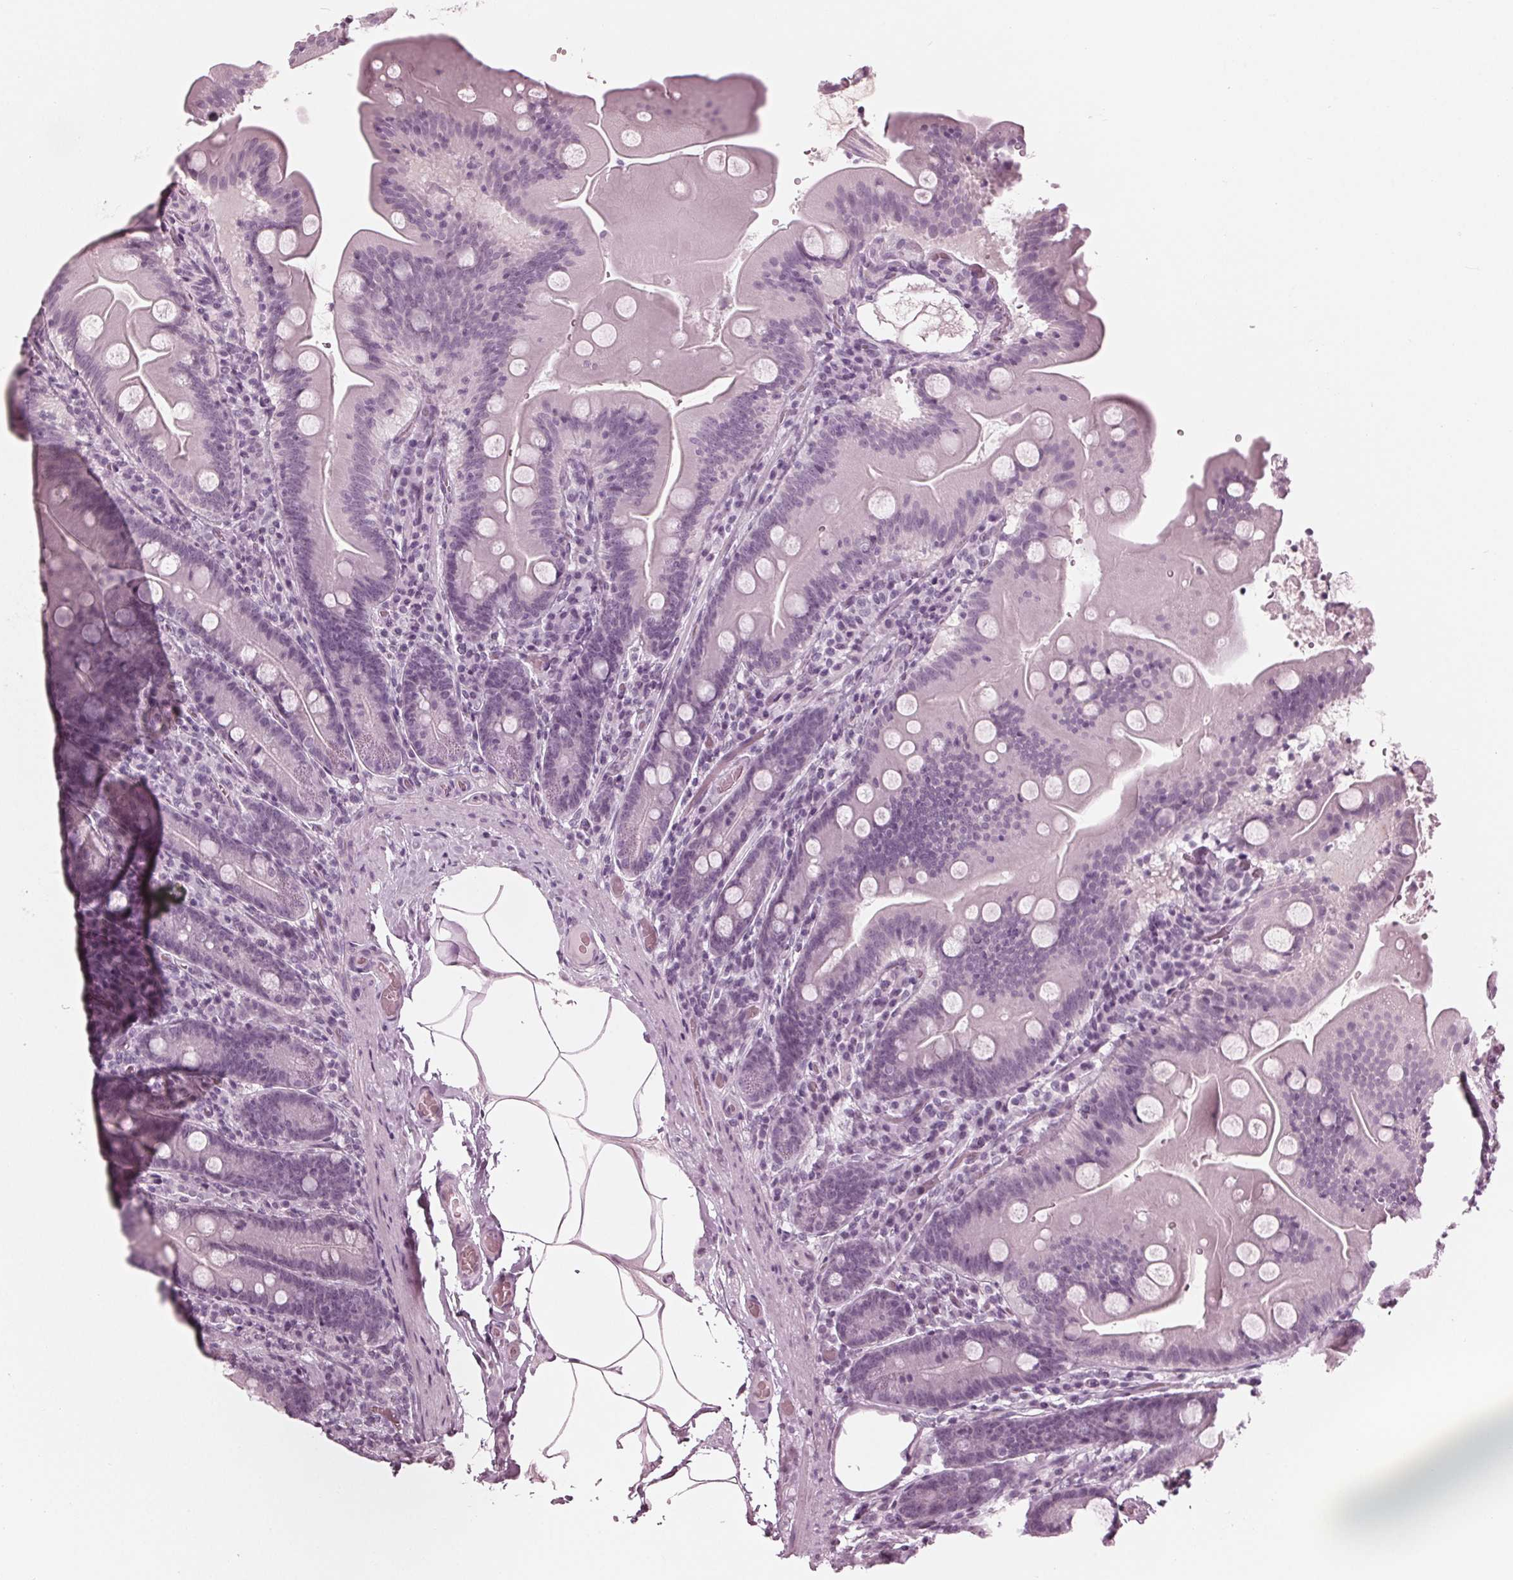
{"staining": {"intensity": "negative", "quantity": "none", "location": "none"}, "tissue": "small intestine", "cell_type": "Glandular cells", "image_type": "normal", "snomed": [{"axis": "morphology", "description": "Normal tissue, NOS"}, {"axis": "topography", "description": "Small intestine"}], "caption": "Immunohistochemistry of unremarkable human small intestine shows no staining in glandular cells. The staining is performed using DAB (3,3'-diaminobenzidine) brown chromogen with nuclei counter-stained in using hematoxylin.", "gene": "KRT28", "patient": {"sex": "male", "age": 37}}